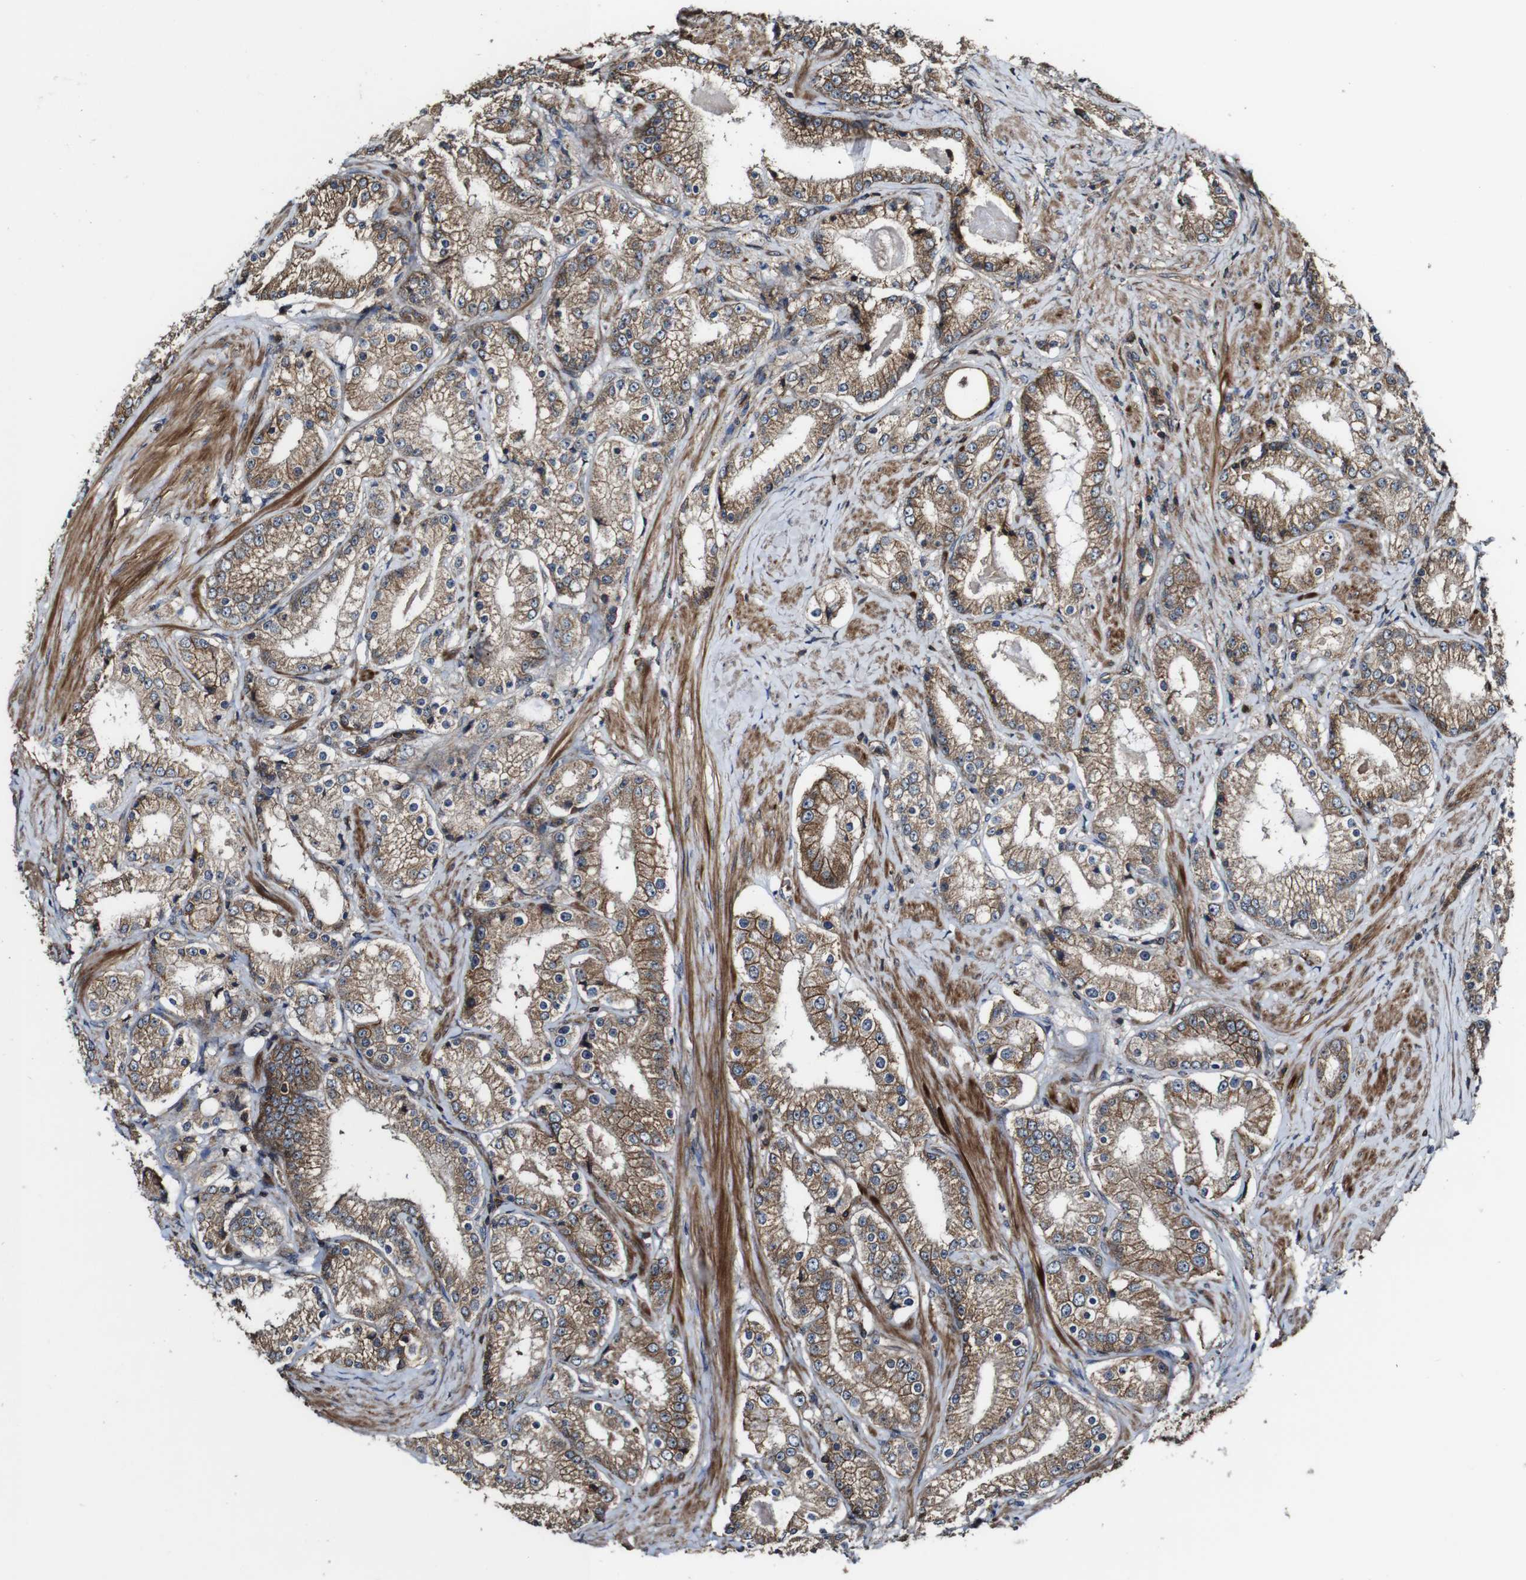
{"staining": {"intensity": "moderate", "quantity": ">75%", "location": "cytoplasmic/membranous"}, "tissue": "prostate cancer", "cell_type": "Tumor cells", "image_type": "cancer", "snomed": [{"axis": "morphology", "description": "Adenocarcinoma, Low grade"}, {"axis": "topography", "description": "Prostate"}], "caption": "Immunohistochemistry of adenocarcinoma (low-grade) (prostate) demonstrates medium levels of moderate cytoplasmic/membranous expression in about >75% of tumor cells. Immunohistochemistry (ihc) stains the protein in brown and the nuclei are stained blue.", "gene": "TNIK", "patient": {"sex": "male", "age": 63}}